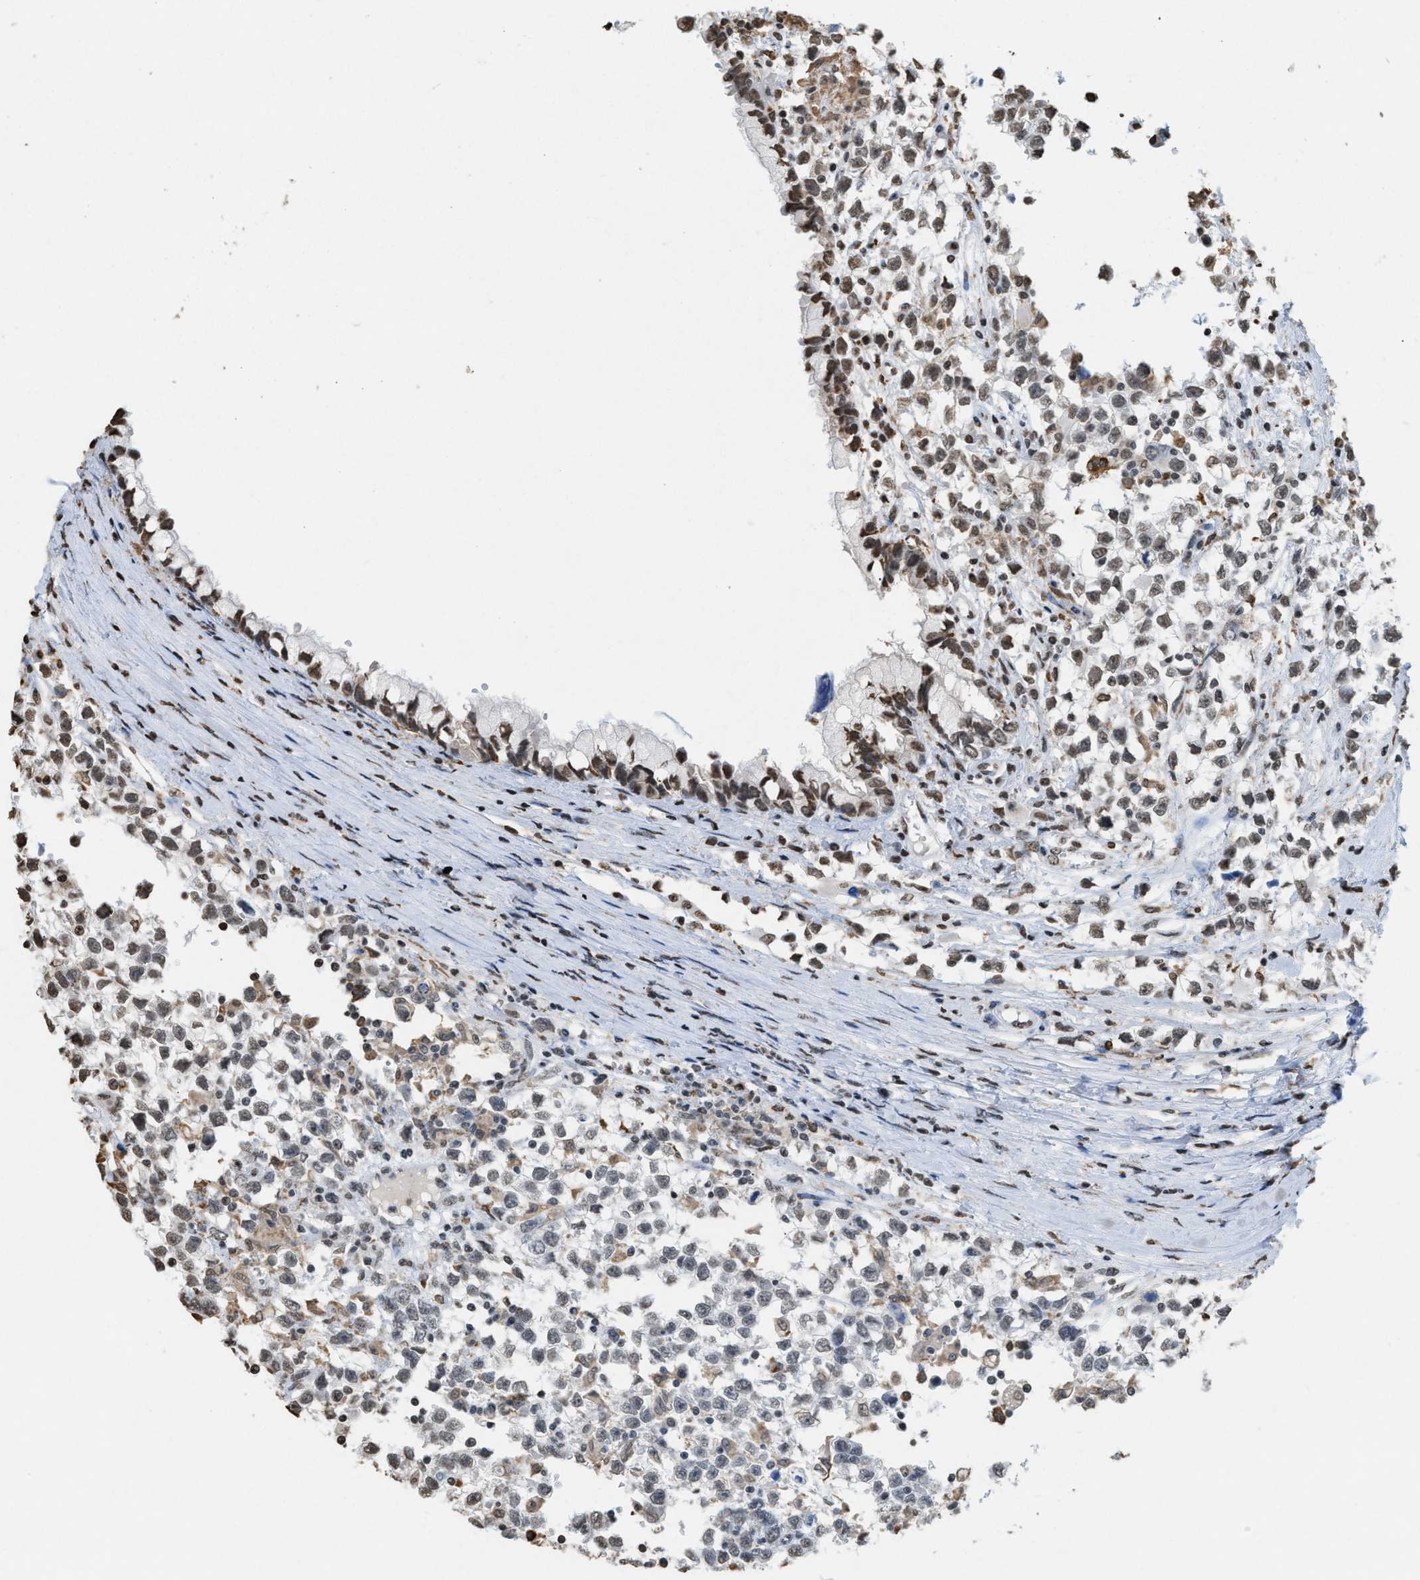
{"staining": {"intensity": "weak", "quantity": "<25%", "location": "nuclear"}, "tissue": "testis cancer", "cell_type": "Tumor cells", "image_type": "cancer", "snomed": [{"axis": "morphology", "description": "Seminoma, NOS"}, {"axis": "morphology", "description": "Carcinoma, Embryonal, NOS"}, {"axis": "topography", "description": "Testis"}], "caption": "IHC of human testis cancer exhibits no positivity in tumor cells. (Immunohistochemistry, brightfield microscopy, high magnification).", "gene": "NUP88", "patient": {"sex": "male", "age": 51}}